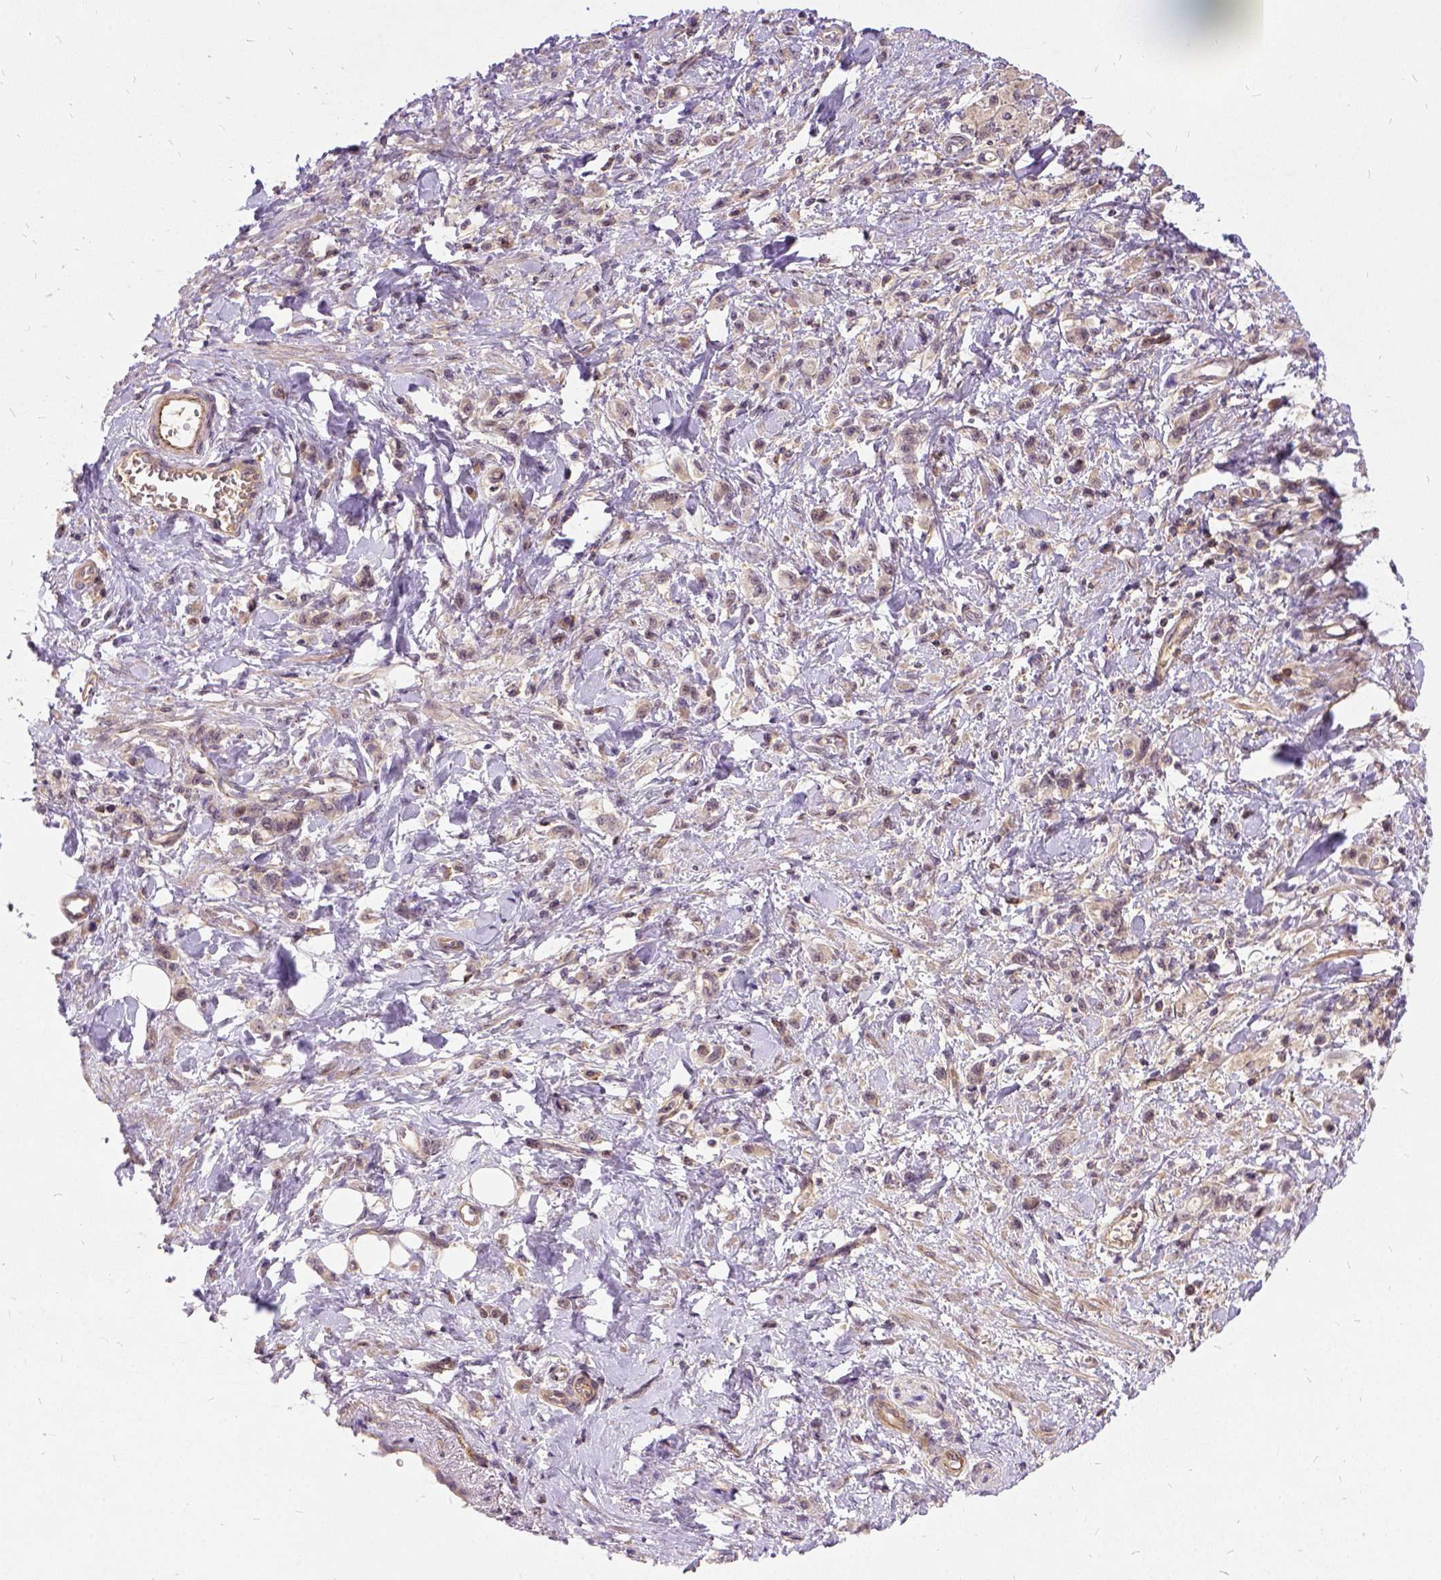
{"staining": {"intensity": "negative", "quantity": "none", "location": "none"}, "tissue": "stomach cancer", "cell_type": "Tumor cells", "image_type": "cancer", "snomed": [{"axis": "morphology", "description": "Adenocarcinoma, NOS"}, {"axis": "topography", "description": "Stomach"}], "caption": "Immunohistochemical staining of human stomach cancer (adenocarcinoma) exhibits no significant expression in tumor cells.", "gene": "ILRUN", "patient": {"sex": "male", "age": 77}}